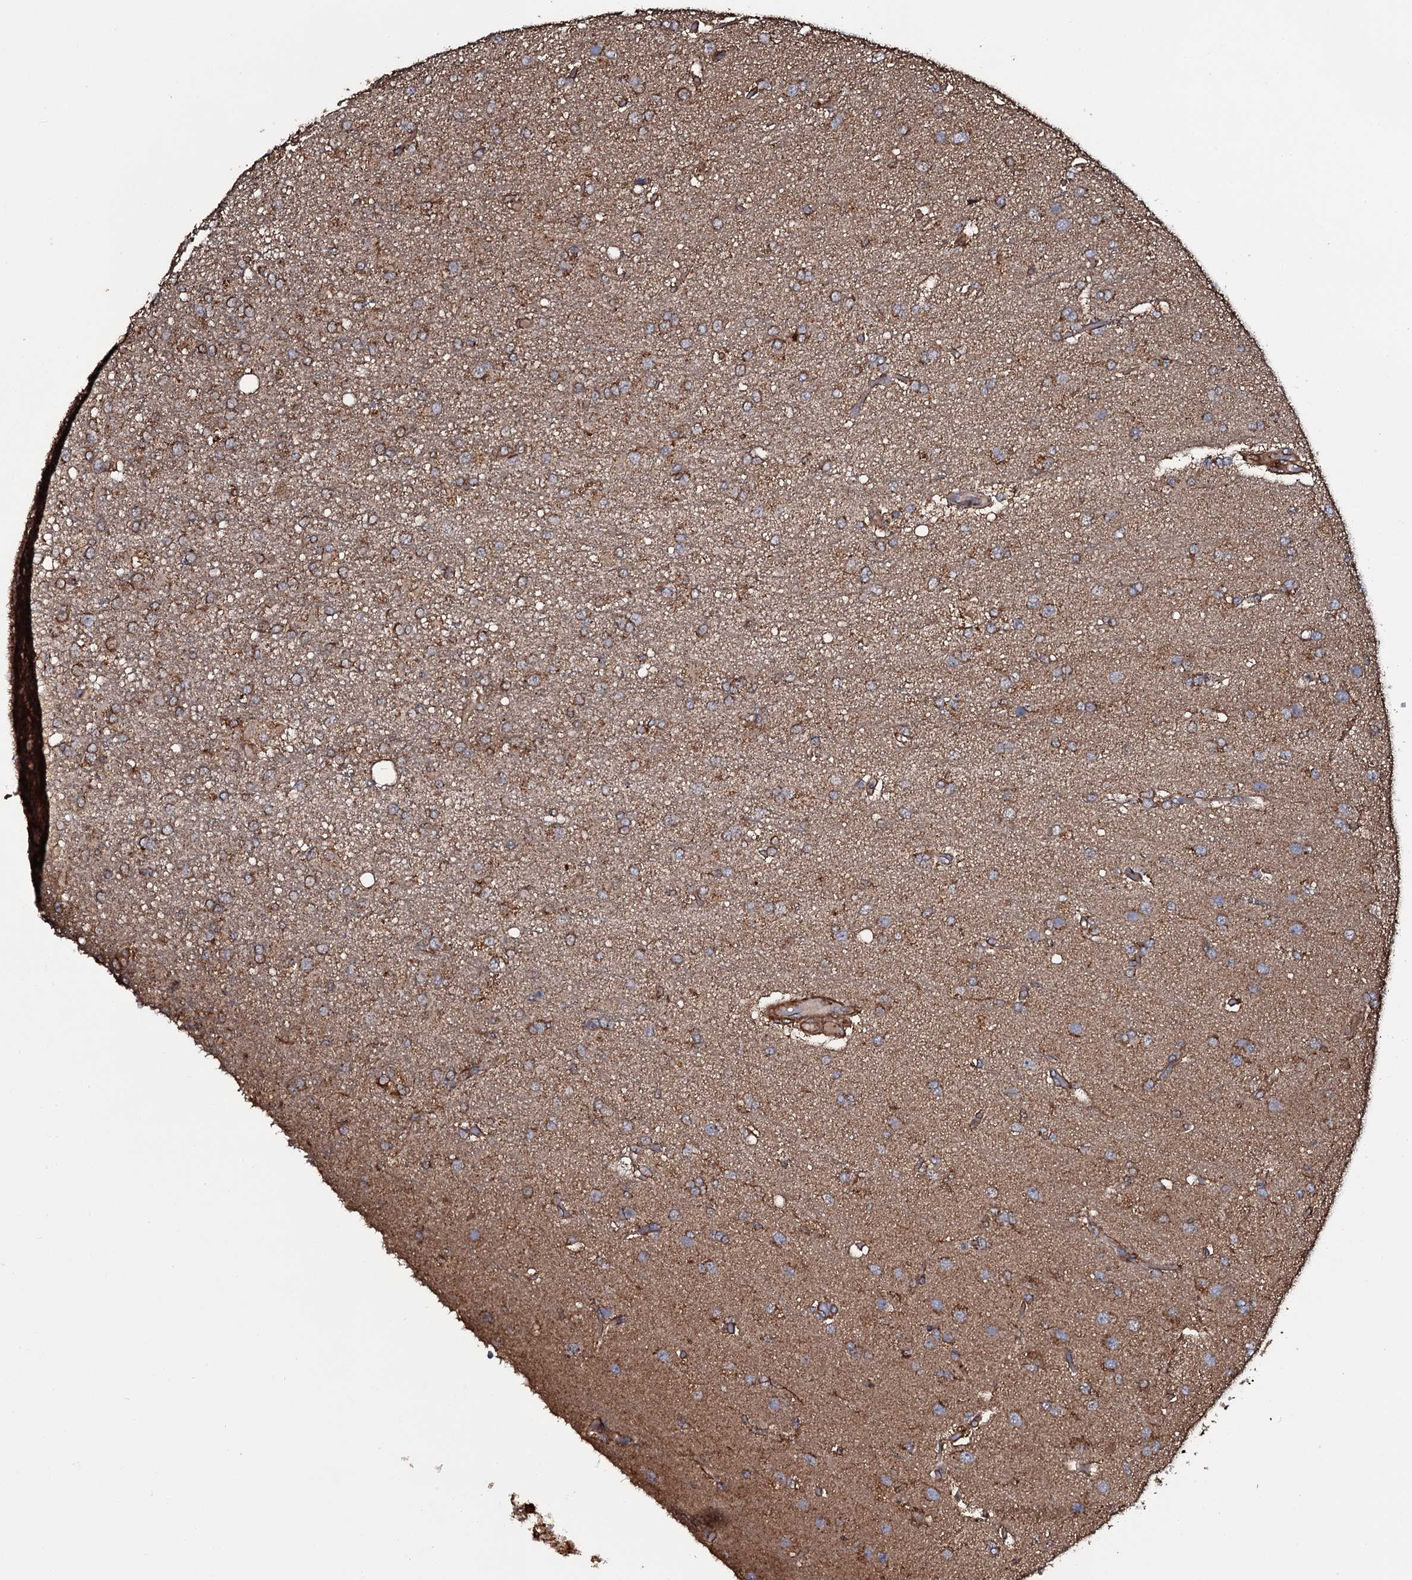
{"staining": {"intensity": "moderate", "quantity": "25%-75%", "location": "cytoplasmic/membranous"}, "tissue": "glioma", "cell_type": "Tumor cells", "image_type": "cancer", "snomed": [{"axis": "morphology", "description": "Glioma, malignant, High grade"}, {"axis": "topography", "description": "Brain"}], "caption": "High-magnification brightfield microscopy of glioma stained with DAB (3,3'-diaminobenzidine) (brown) and counterstained with hematoxylin (blue). tumor cells exhibit moderate cytoplasmic/membranous staining is appreciated in approximately25%-75% of cells.", "gene": "VWA8", "patient": {"sex": "female", "age": 74}}